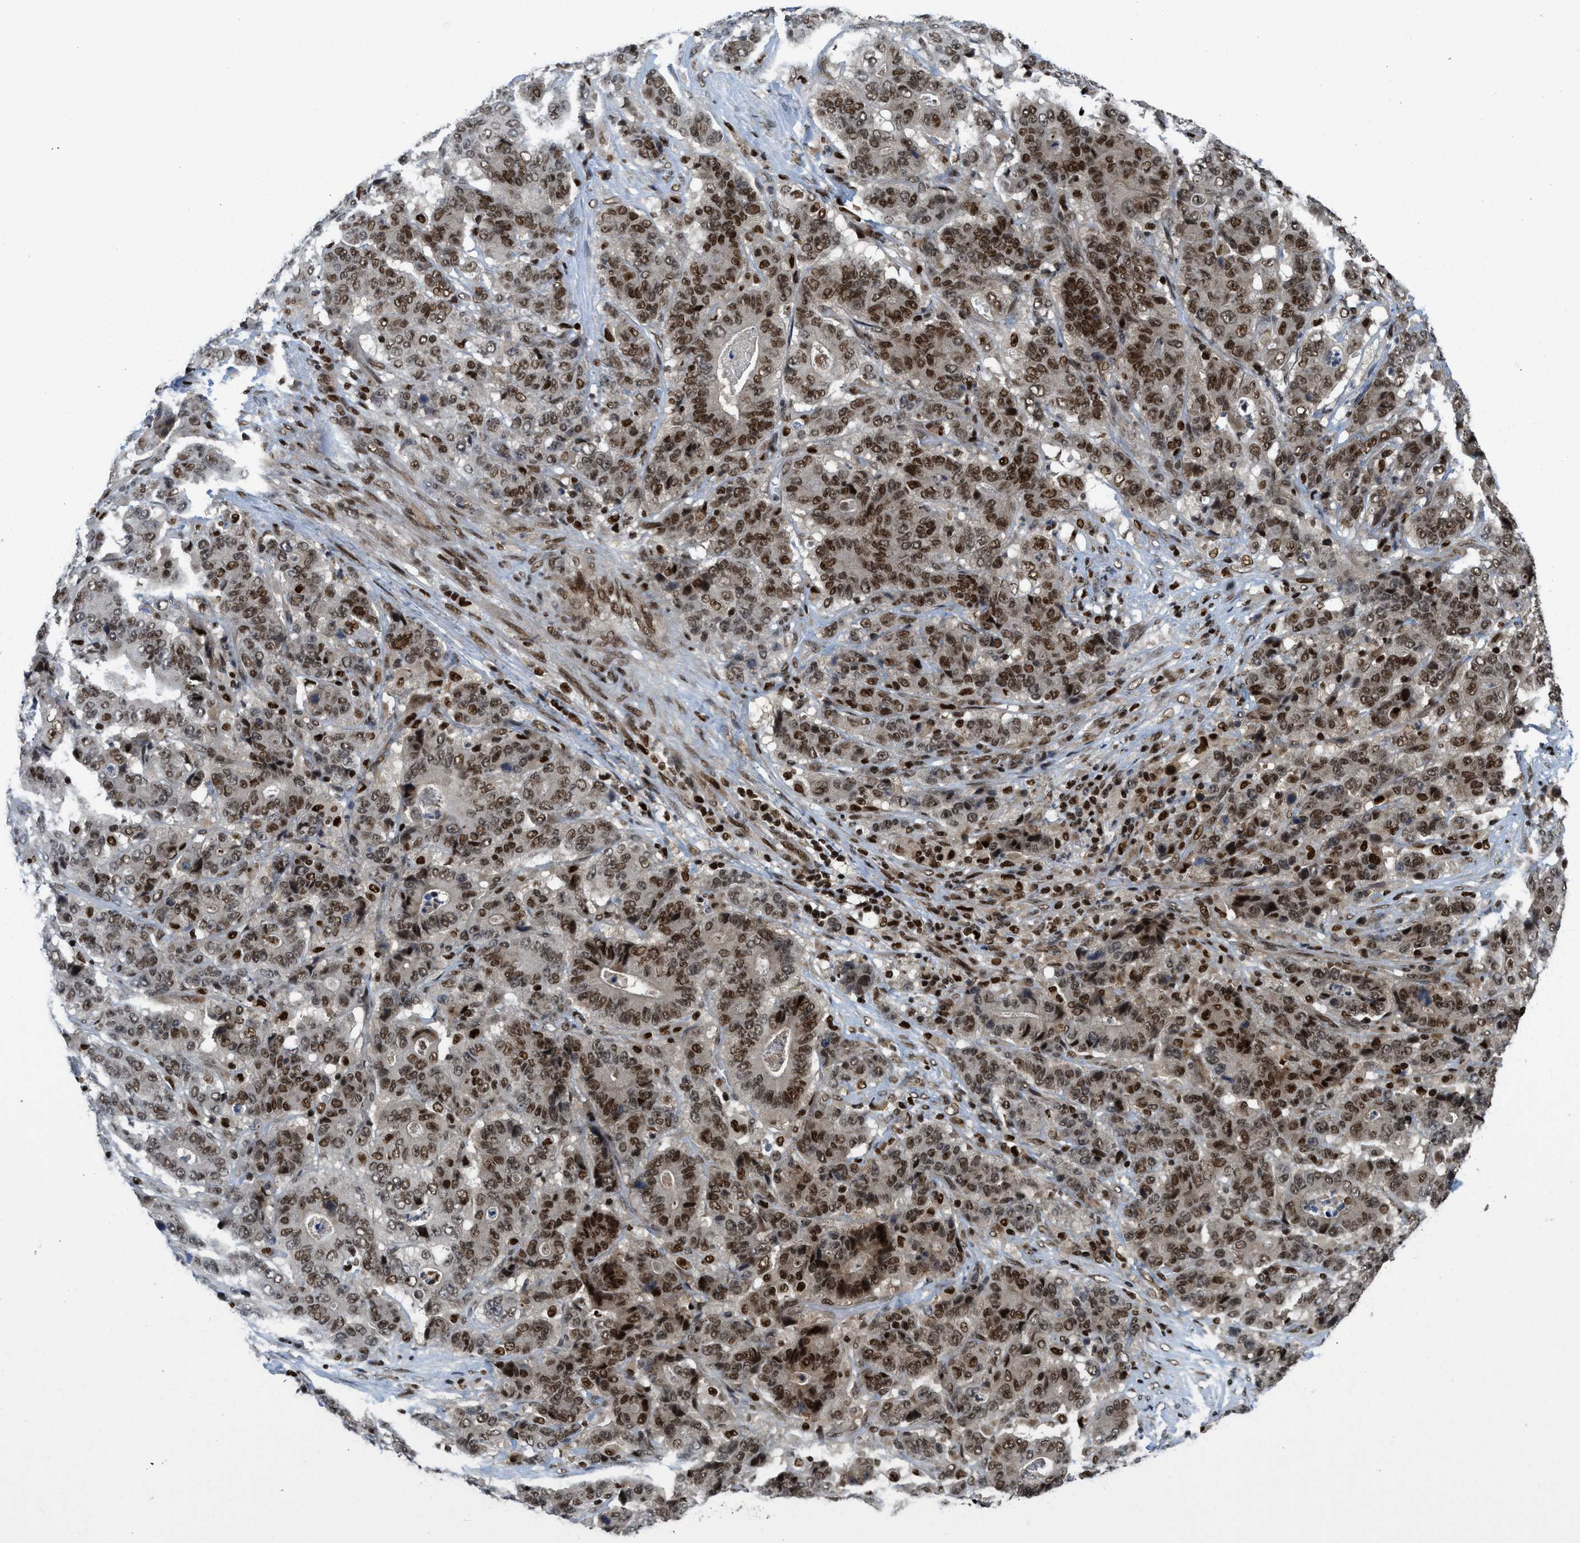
{"staining": {"intensity": "strong", "quantity": ">75%", "location": "nuclear"}, "tissue": "stomach cancer", "cell_type": "Tumor cells", "image_type": "cancer", "snomed": [{"axis": "morphology", "description": "Adenocarcinoma, NOS"}, {"axis": "topography", "description": "Stomach"}], "caption": "This is an image of IHC staining of stomach cancer, which shows strong staining in the nuclear of tumor cells.", "gene": "RFX5", "patient": {"sex": "female", "age": 73}}